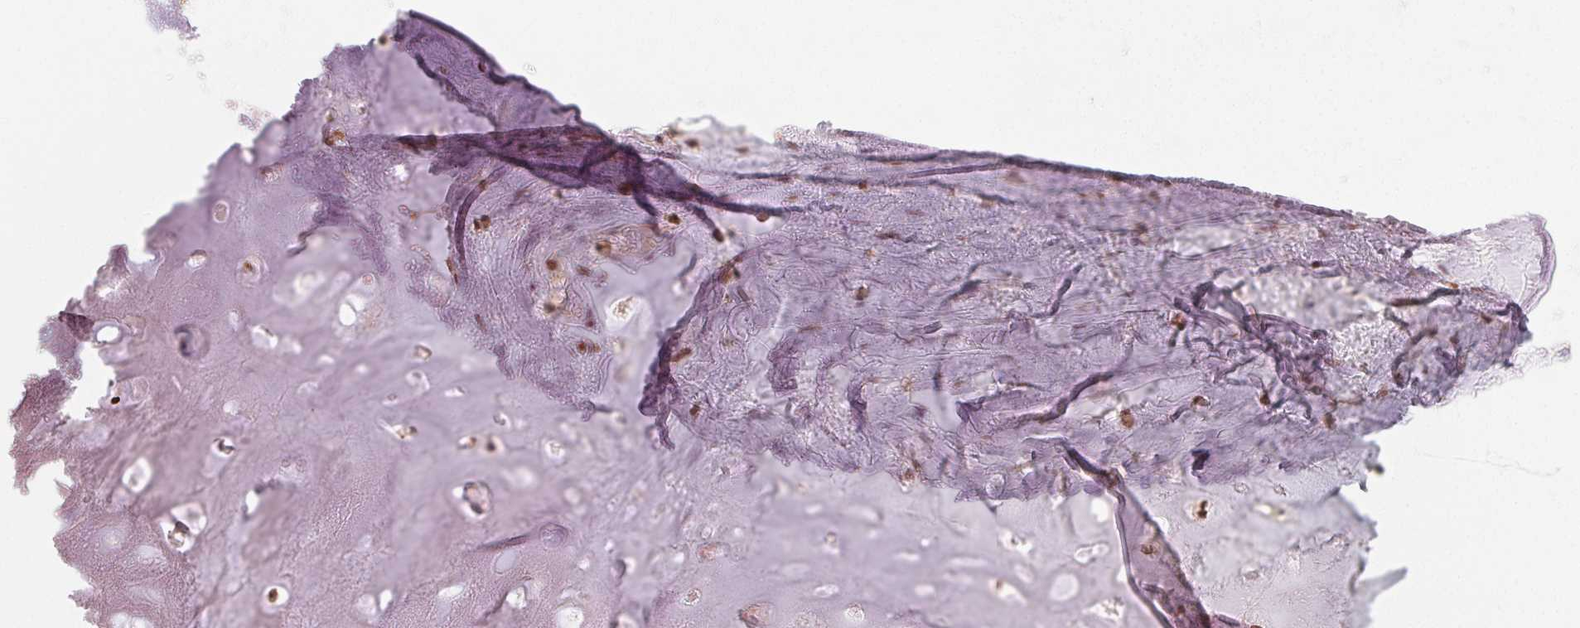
{"staining": {"intensity": "moderate", "quantity": "25%-75%", "location": "nuclear"}, "tissue": "adipose tissue", "cell_type": "Adipocytes", "image_type": "normal", "snomed": [{"axis": "morphology", "description": "Normal tissue, NOS"}, {"axis": "topography", "description": "Cartilage tissue"}], "caption": "IHC histopathology image of benign adipose tissue: human adipose tissue stained using IHC shows medium levels of moderate protein expression localized specifically in the nuclear of adipocytes, appearing as a nuclear brown color.", "gene": "TBP", "patient": {"sex": "male", "age": 57}}